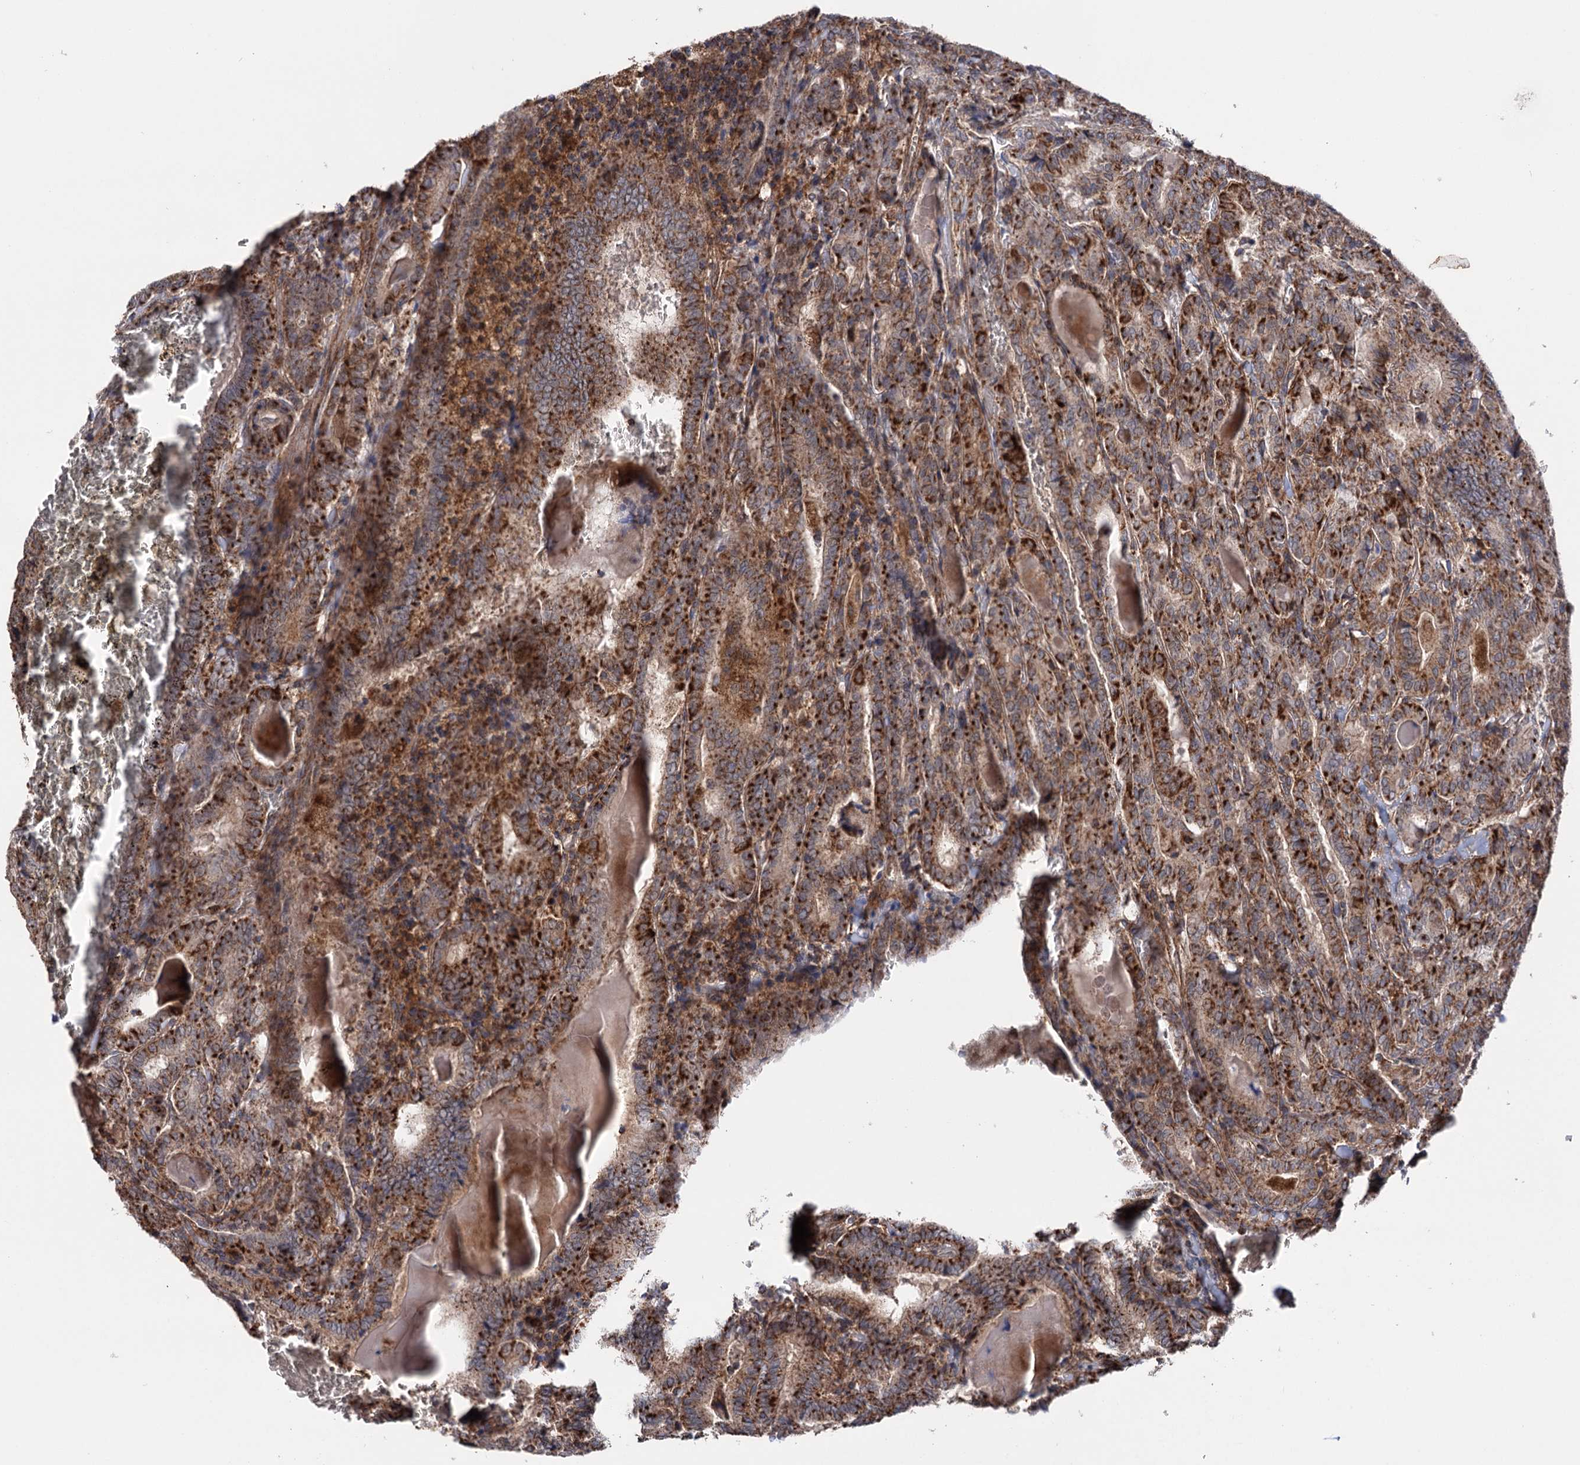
{"staining": {"intensity": "strong", "quantity": ">75%", "location": "cytoplasmic/membranous"}, "tissue": "thyroid cancer", "cell_type": "Tumor cells", "image_type": "cancer", "snomed": [{"axis": "morphology", "description": "Papillary adenocarcinoma, NOS"}, {"axis": "topography", "description": "Thyroid gland"}], "caption": "Strong cytoplasmic/membranous staining for a protein is identified in approximately >75% of tumor cells of thyroid papillary adenocarcinoma using IHC.", "gene": "SUCLA2", "patient": {"sex": "female", "age": 72}}